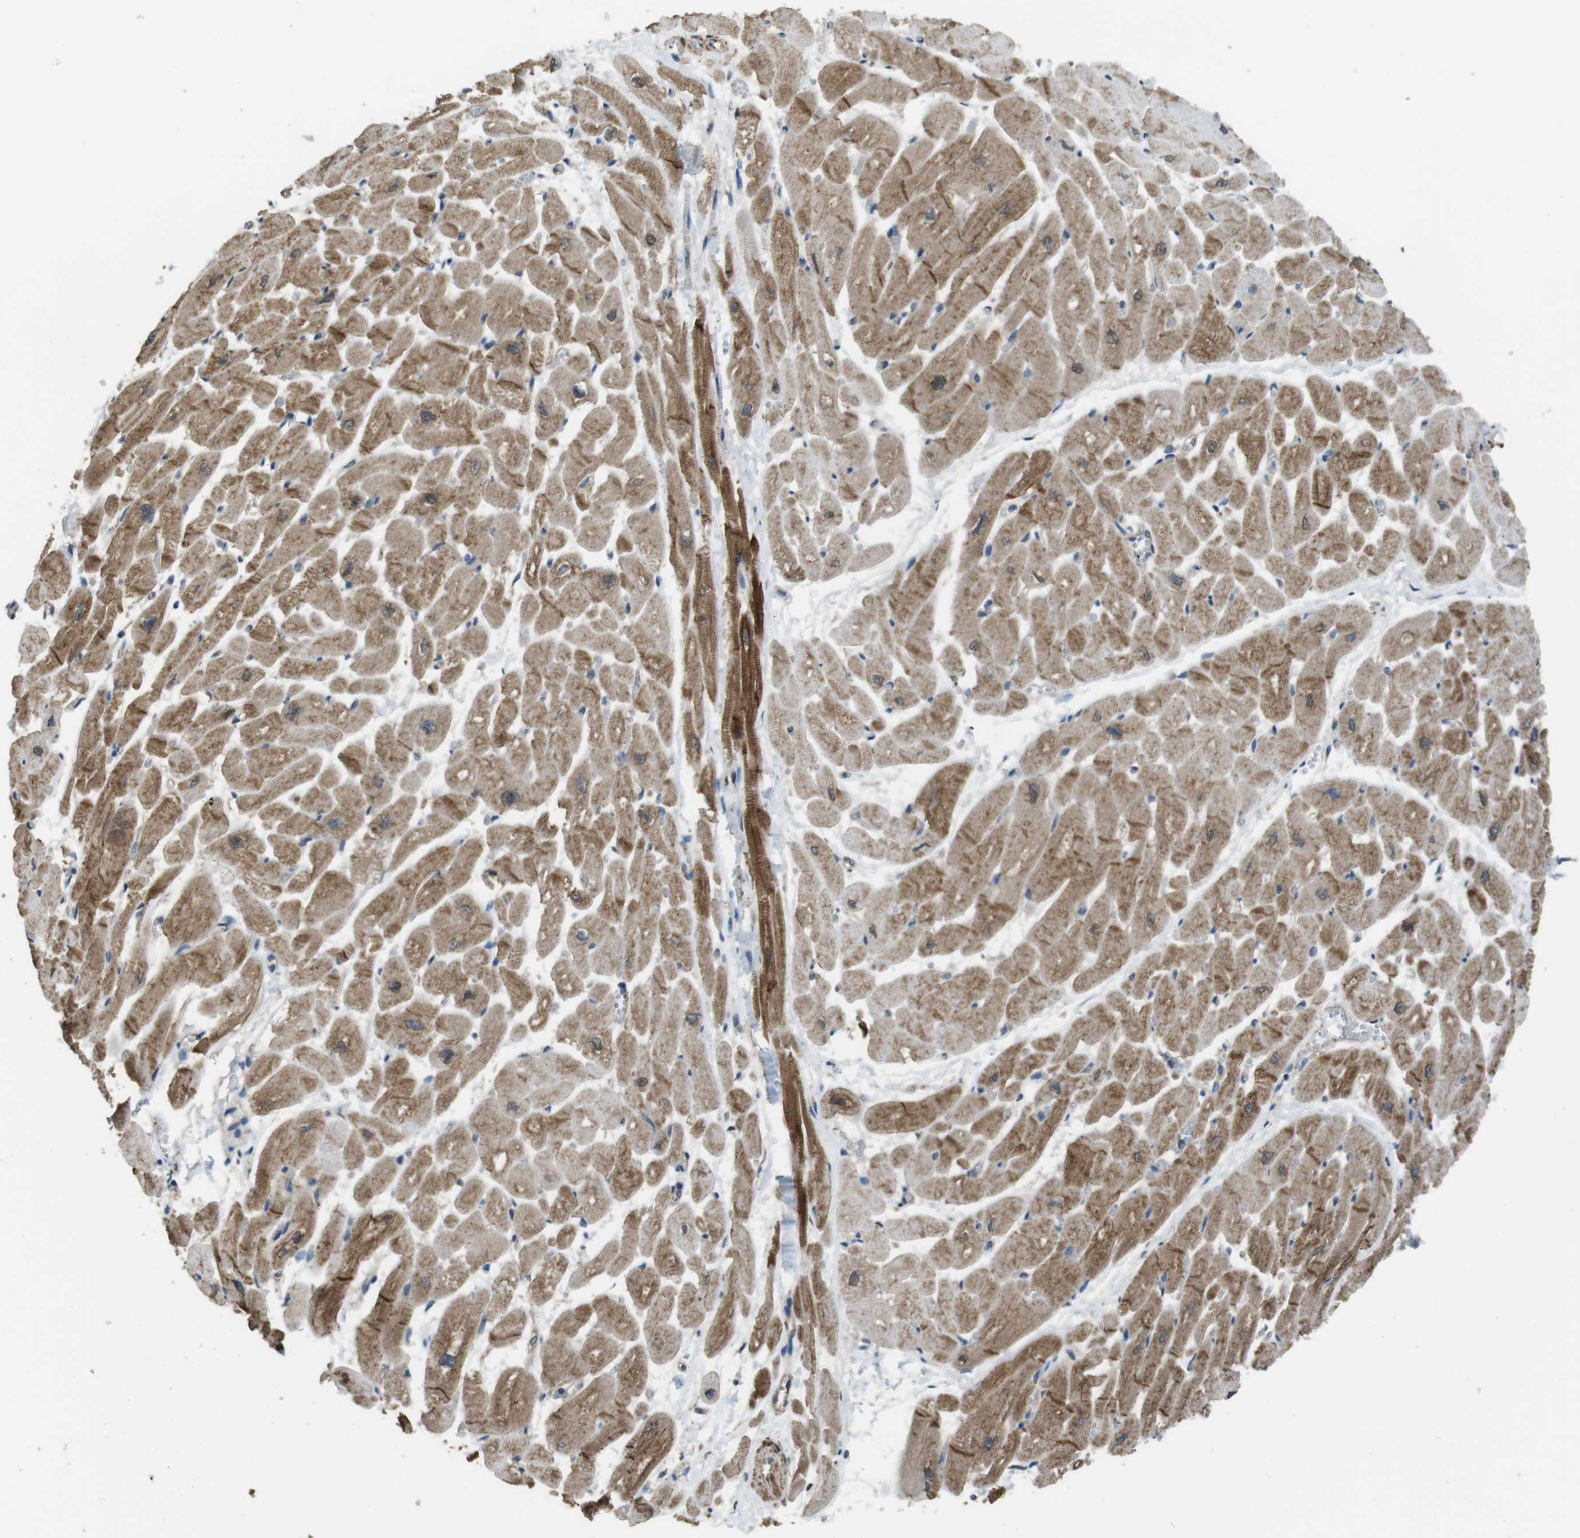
{"staining": {"intensity": "moderate", "quantity": ">75%", "location": "cytoplasmic/membranous"}, "tissue": "heart muscle", "cell_type": "Cardiomyocytes", "image_type": "normal", "snomed": [{"axis": "morphology", "description": "Normal tissue, NOS"}, {"axis": "topography", "description": "Heart"}], "caption": "Human heart muscle stained for a protein (brown) reveals moderate cytoplasmic/membranous positive positivity in approximately >75% of cardiomyocytes.", "gene": "FUT2", "patient": {"sex": "male", "age": 45}}